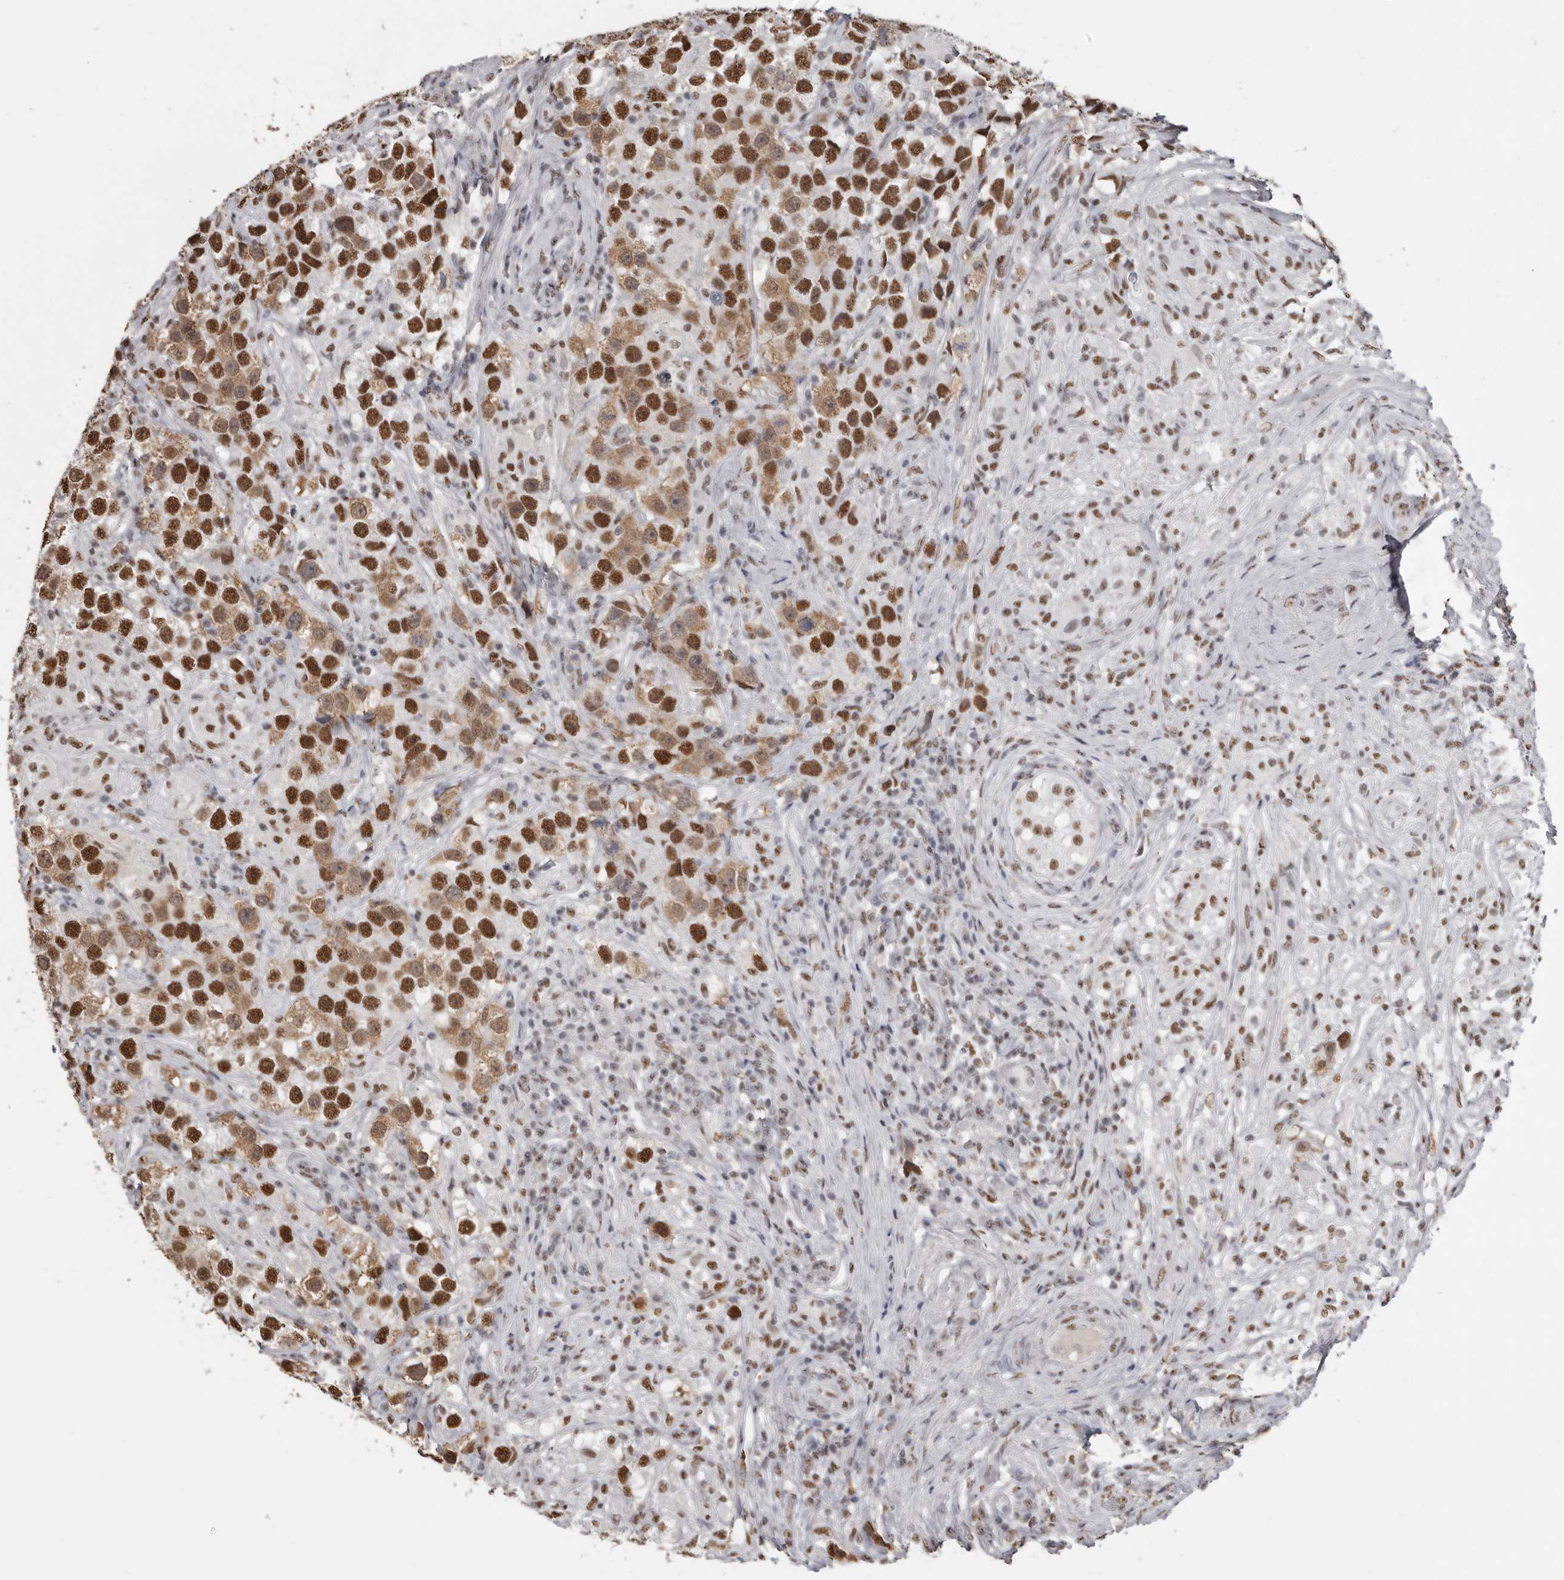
{"staining": {"intensity": "strong", "quantity": ">75%", "location": "cytoplasmic/membranous,nuclear"}, "tissue": "testis cancer", "cell_type": "Tumor cells", "image_type": "cancer", "snomed": [{"axis": "morphology", "description": "Seminoma, NOS"}, {"axis": "topography", "description": "Testis"}], "caption": "This photomicrograph exhibits testis cancer (seminoma) stained with IHC to label a protein in brown. The cytoplasmic/membranous and nuclear of tumor cells show strong positivity for the protein. Nuclei are counter-stained blue.", "gene": "SCAF4", "patient": {"sex": "male", "age": 49}}